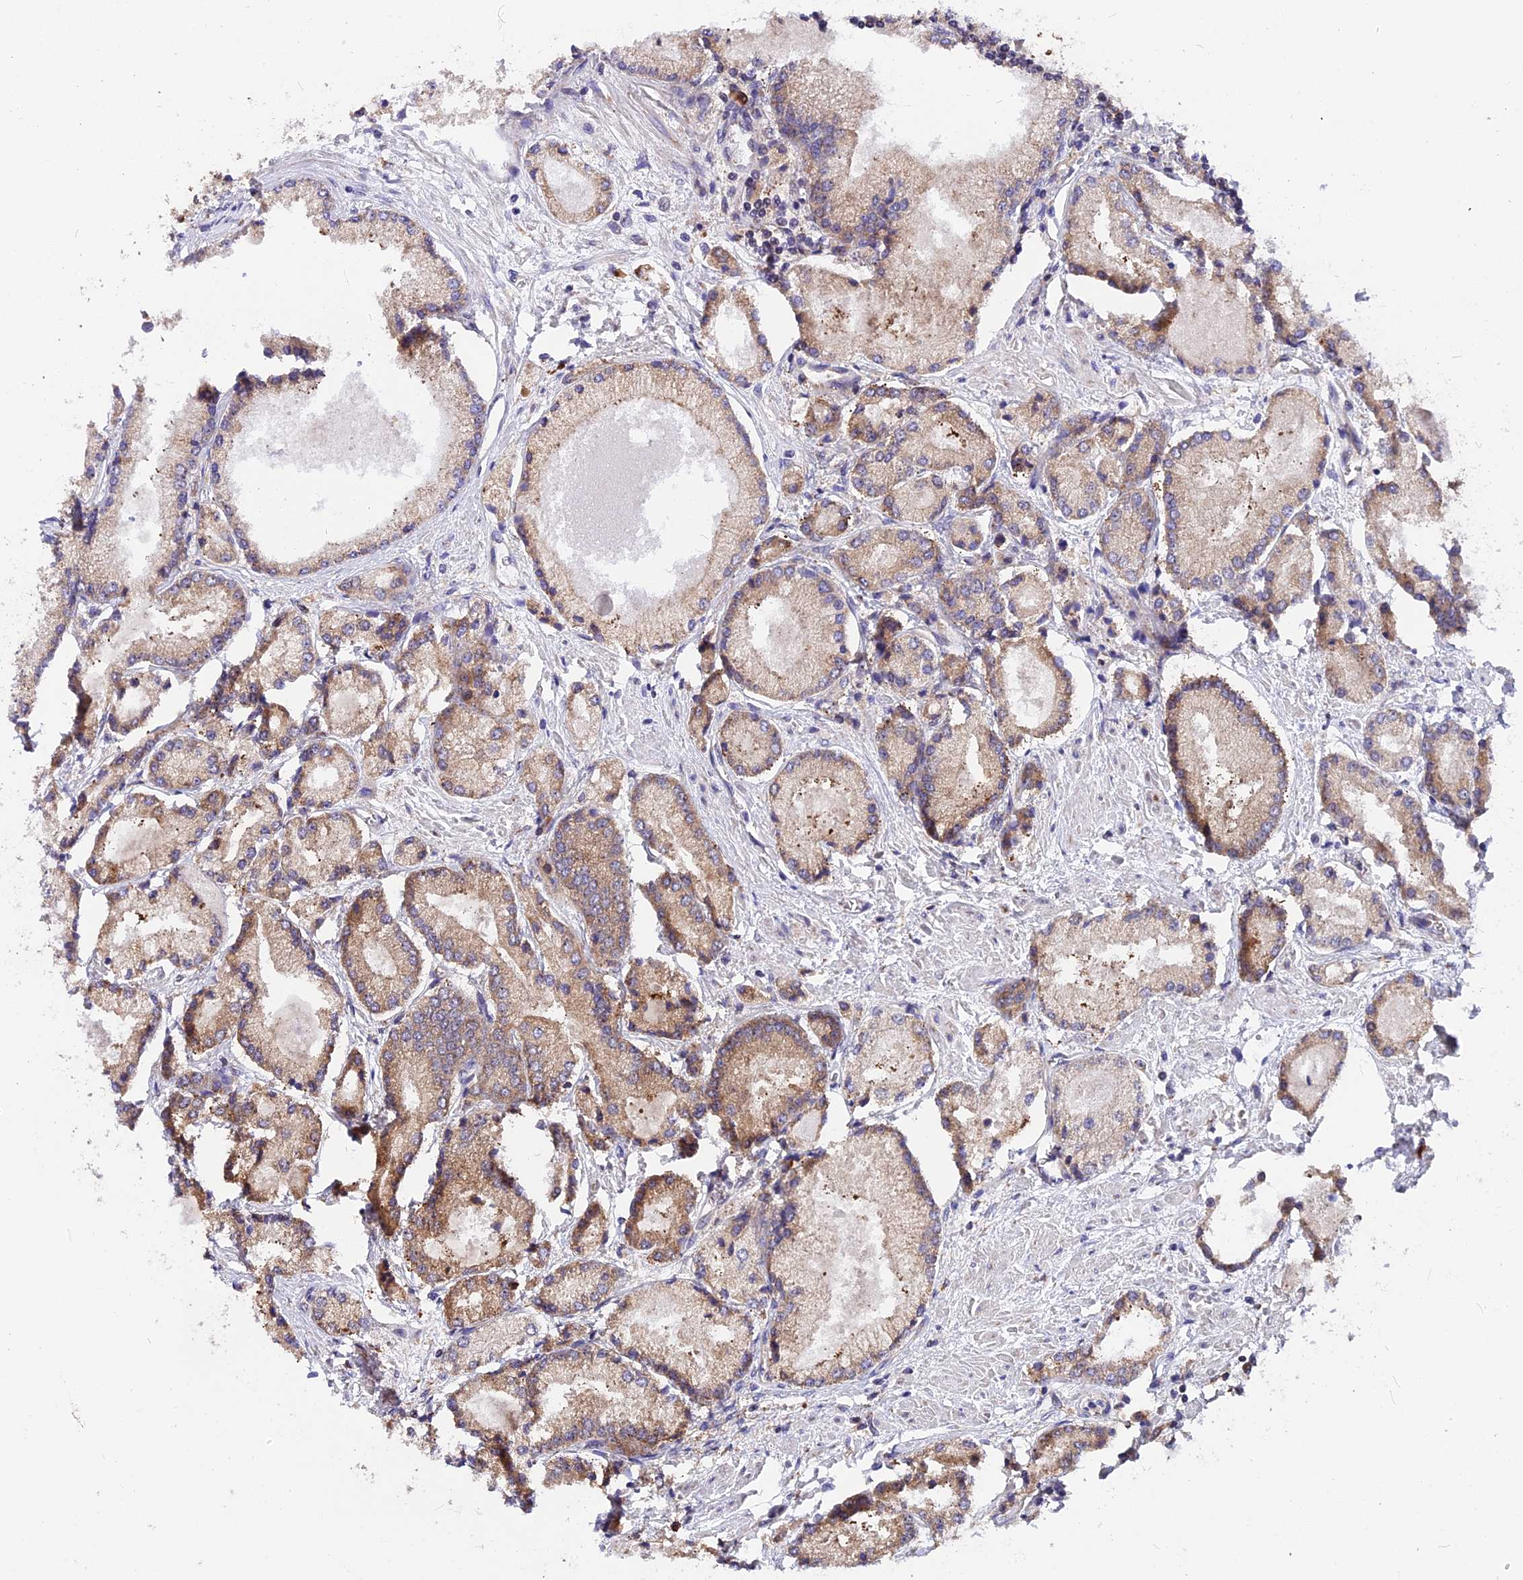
{"staining": {"intensity": "moderate", "quantity": "25%-75%", "location": "cytoplasmic/membranous"}, "tissue": "prostate cancer", "cell_type": "Tumor cells", "image_type": "cancer", "snomed": [{"axis": "morphology", "description": "Adenocarcinoma, Low grade"}, {"axis": "topography", "description": "Prostate"}], "caption": "DAB immunohistochemical staining of human adenocarcinoma (low-grade) (prostate) displays moderate cytoplasmic/membranous protein expression in about 25%-75% of tumor cells. Ihc stains the protein of interest in brown and the nuclei are stained blue.", "gene": "GNPTAB", "patient": {"sex": "male", "age": 74}}